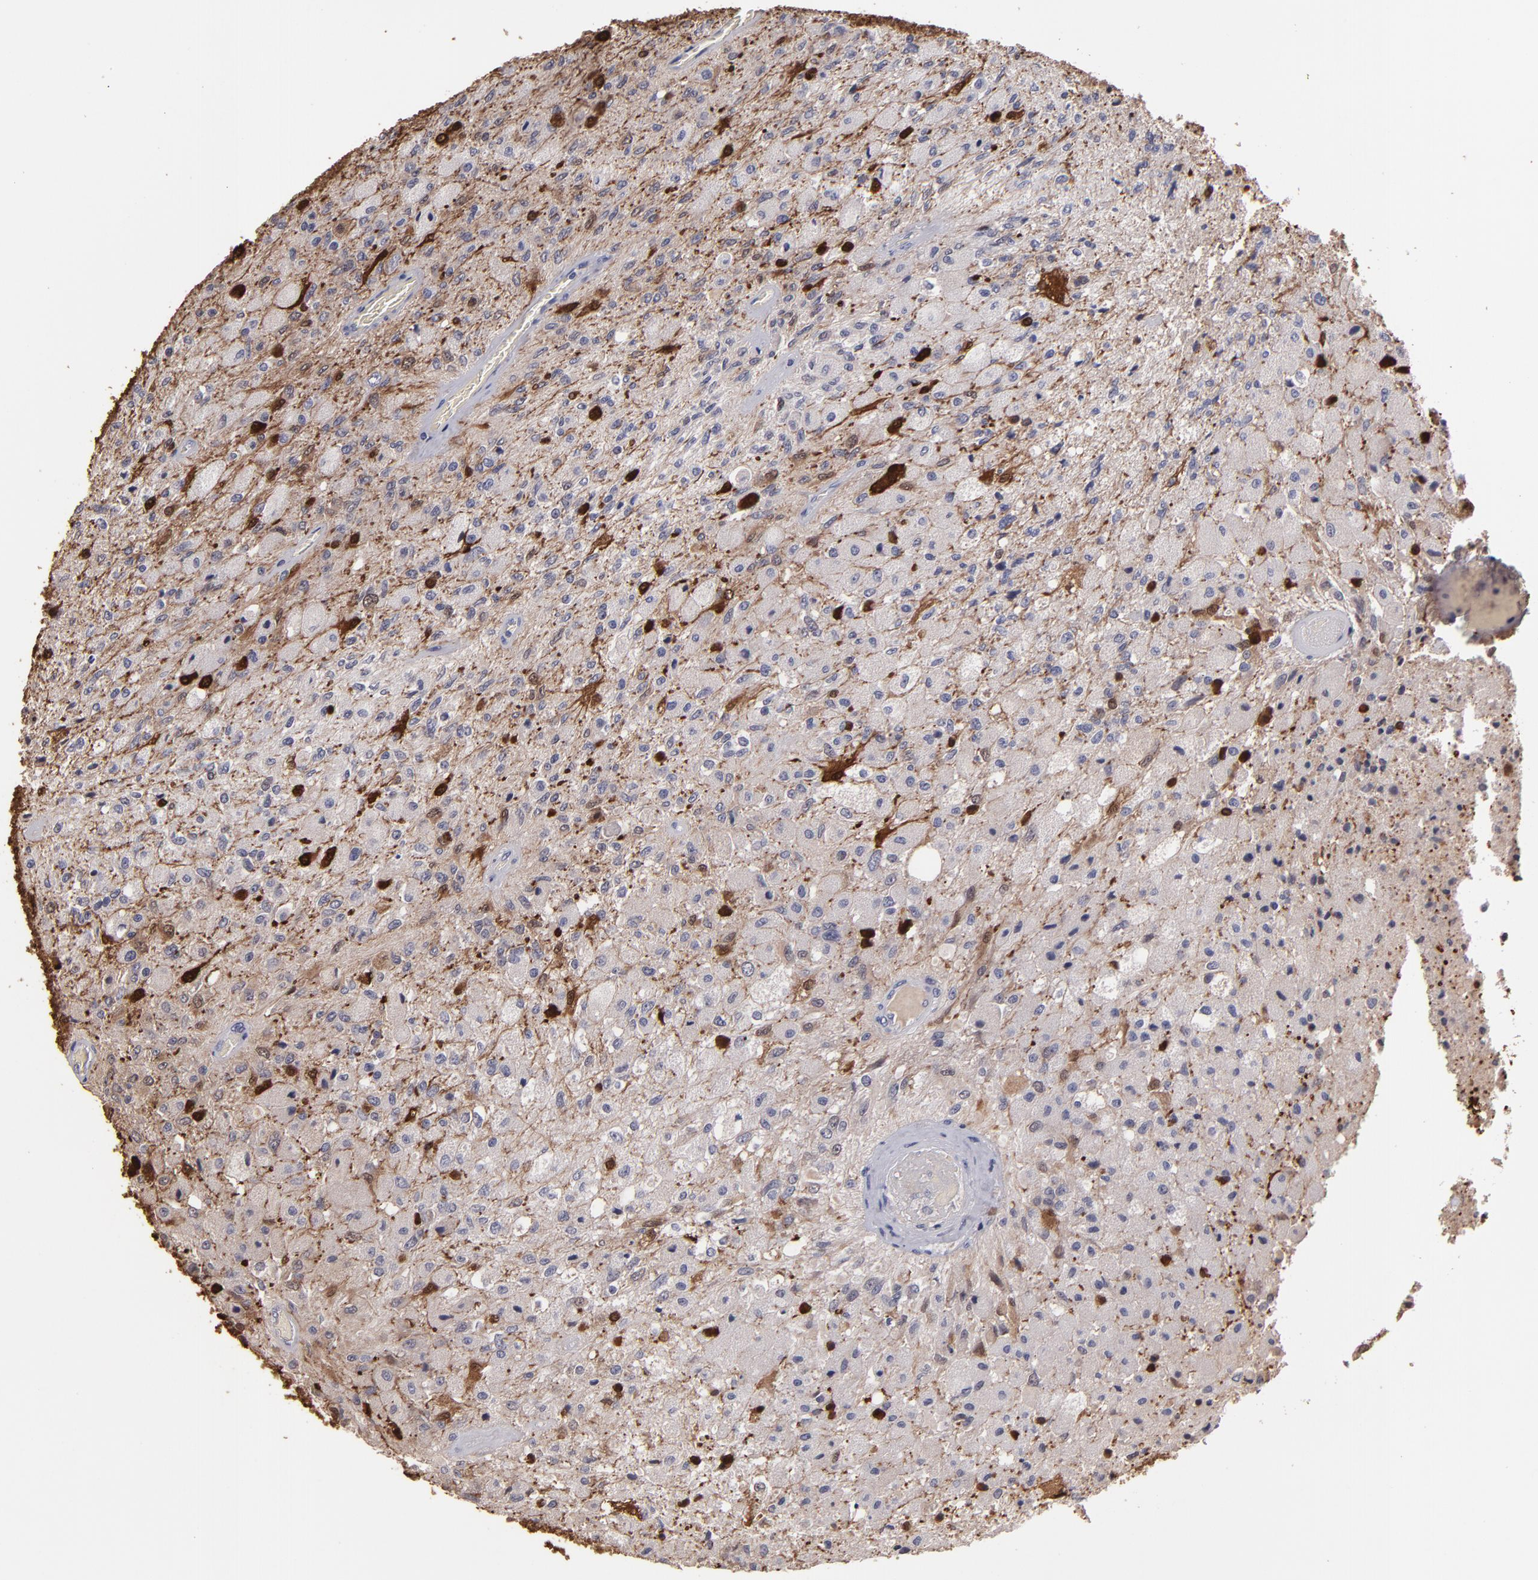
{"staining": {"intensity": "moderate", "quantity": "<25%", "location": "cytoplasmic/membranous,nuclear"}, "tissue": "glioma", "cell_type": "Tumor cells", "image_type": "cancer", "snomed": [{"axis": "morphology", "description": "Normal tissue, NOS"}, {"axis": "morphology", "description": "Glioma, malignant, High grade"}, {"axis": "topography", "description": "Cerebral cortex"}], "caption": "This is a micrograph of IHC staining of glioma, which shows moderate expression in the cytoplasmic/membranous and nuclear of tumor cells.", "gene": "S100A1", "patient": {"sex": "male", "age": 77}}